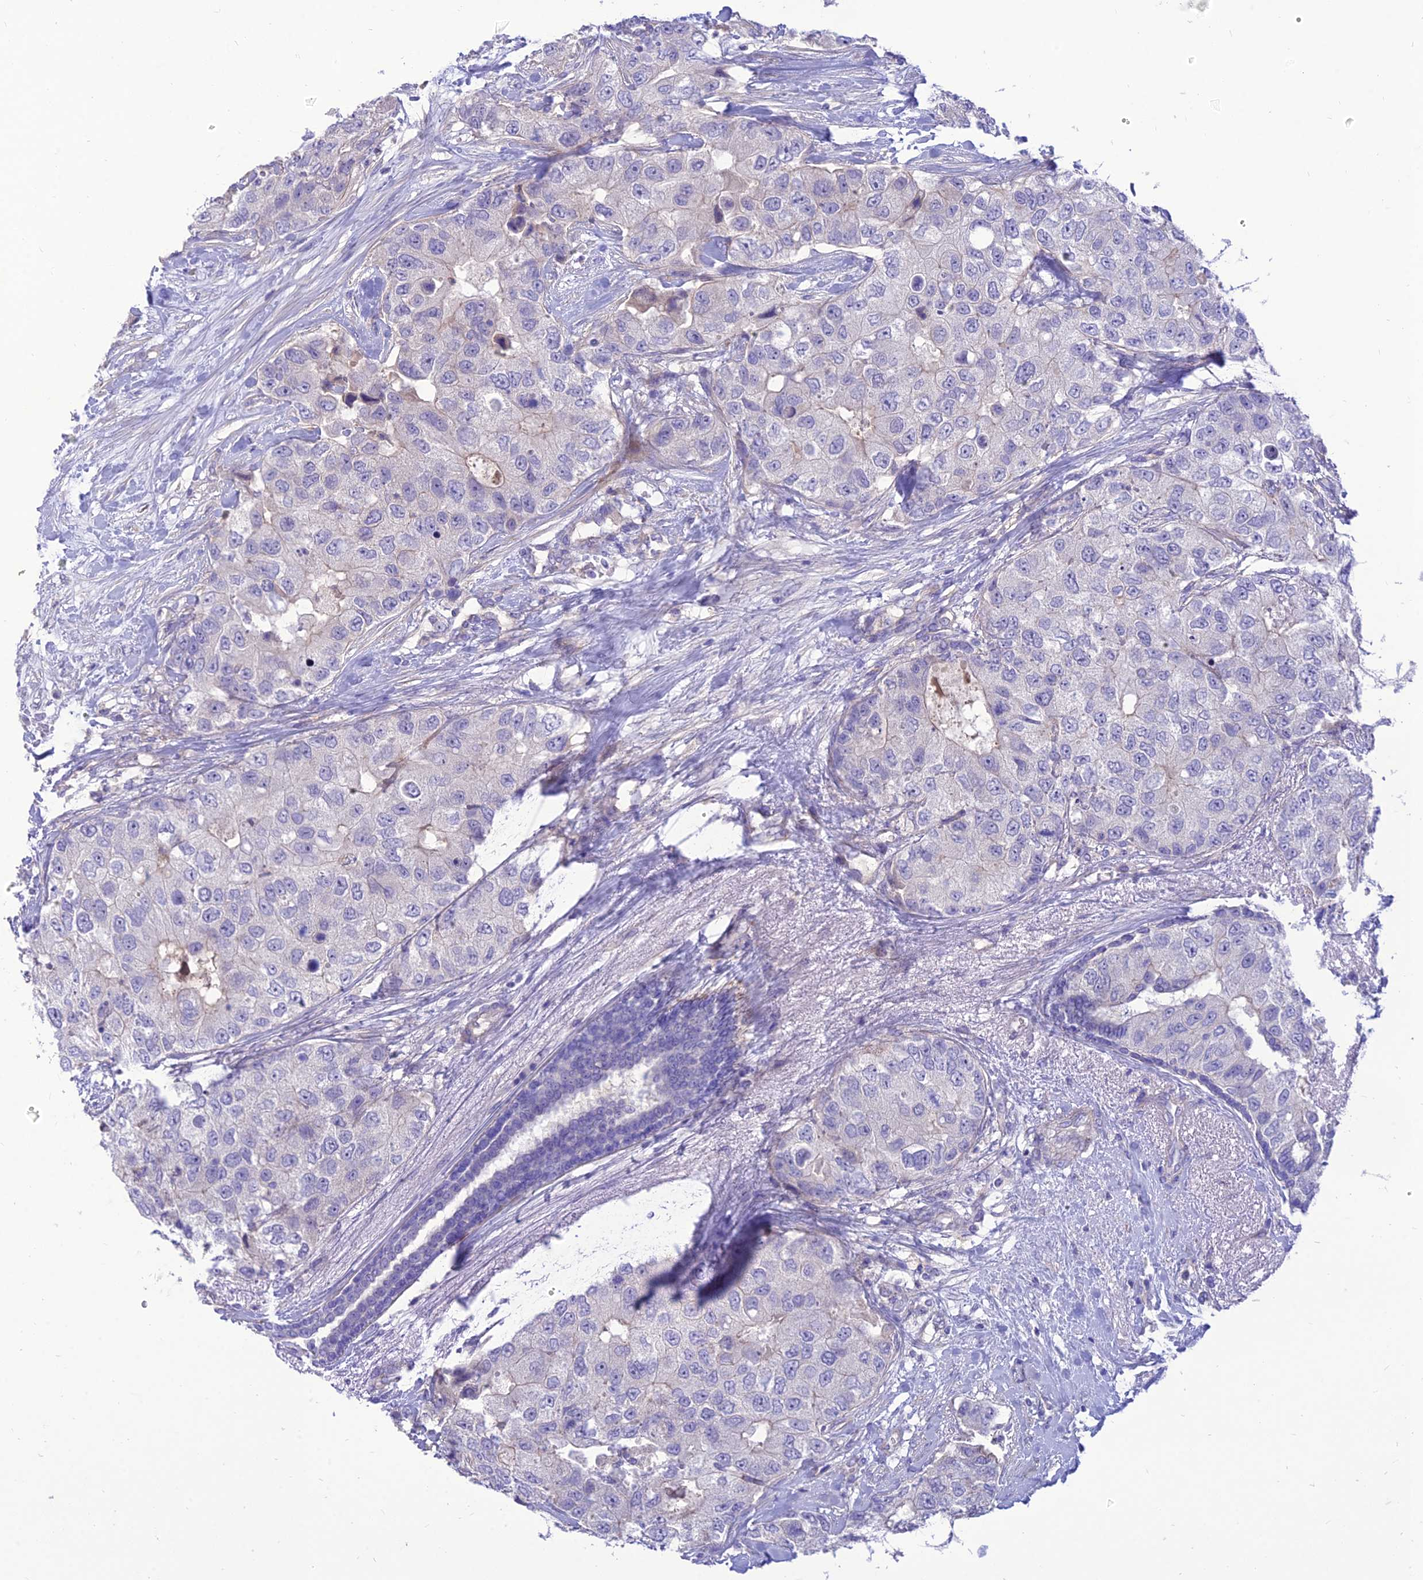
{"staining": {"intensity": "negative", "quantity": "none", "location": "none"}, "tissue": "breast cancer", "cell_type": "Tumor cells", "image_type": "cancer", "snomed": [{"axis": "morphology", "description": "Duct carcinoma"}, {"axis": "topography", "description": "Breast"}], "caption": "A histopathology image of human breast cancer is negative for staining in tumor cells.", "gene": "TEKT3", "patient": {"sex": "female", "age": 62}}